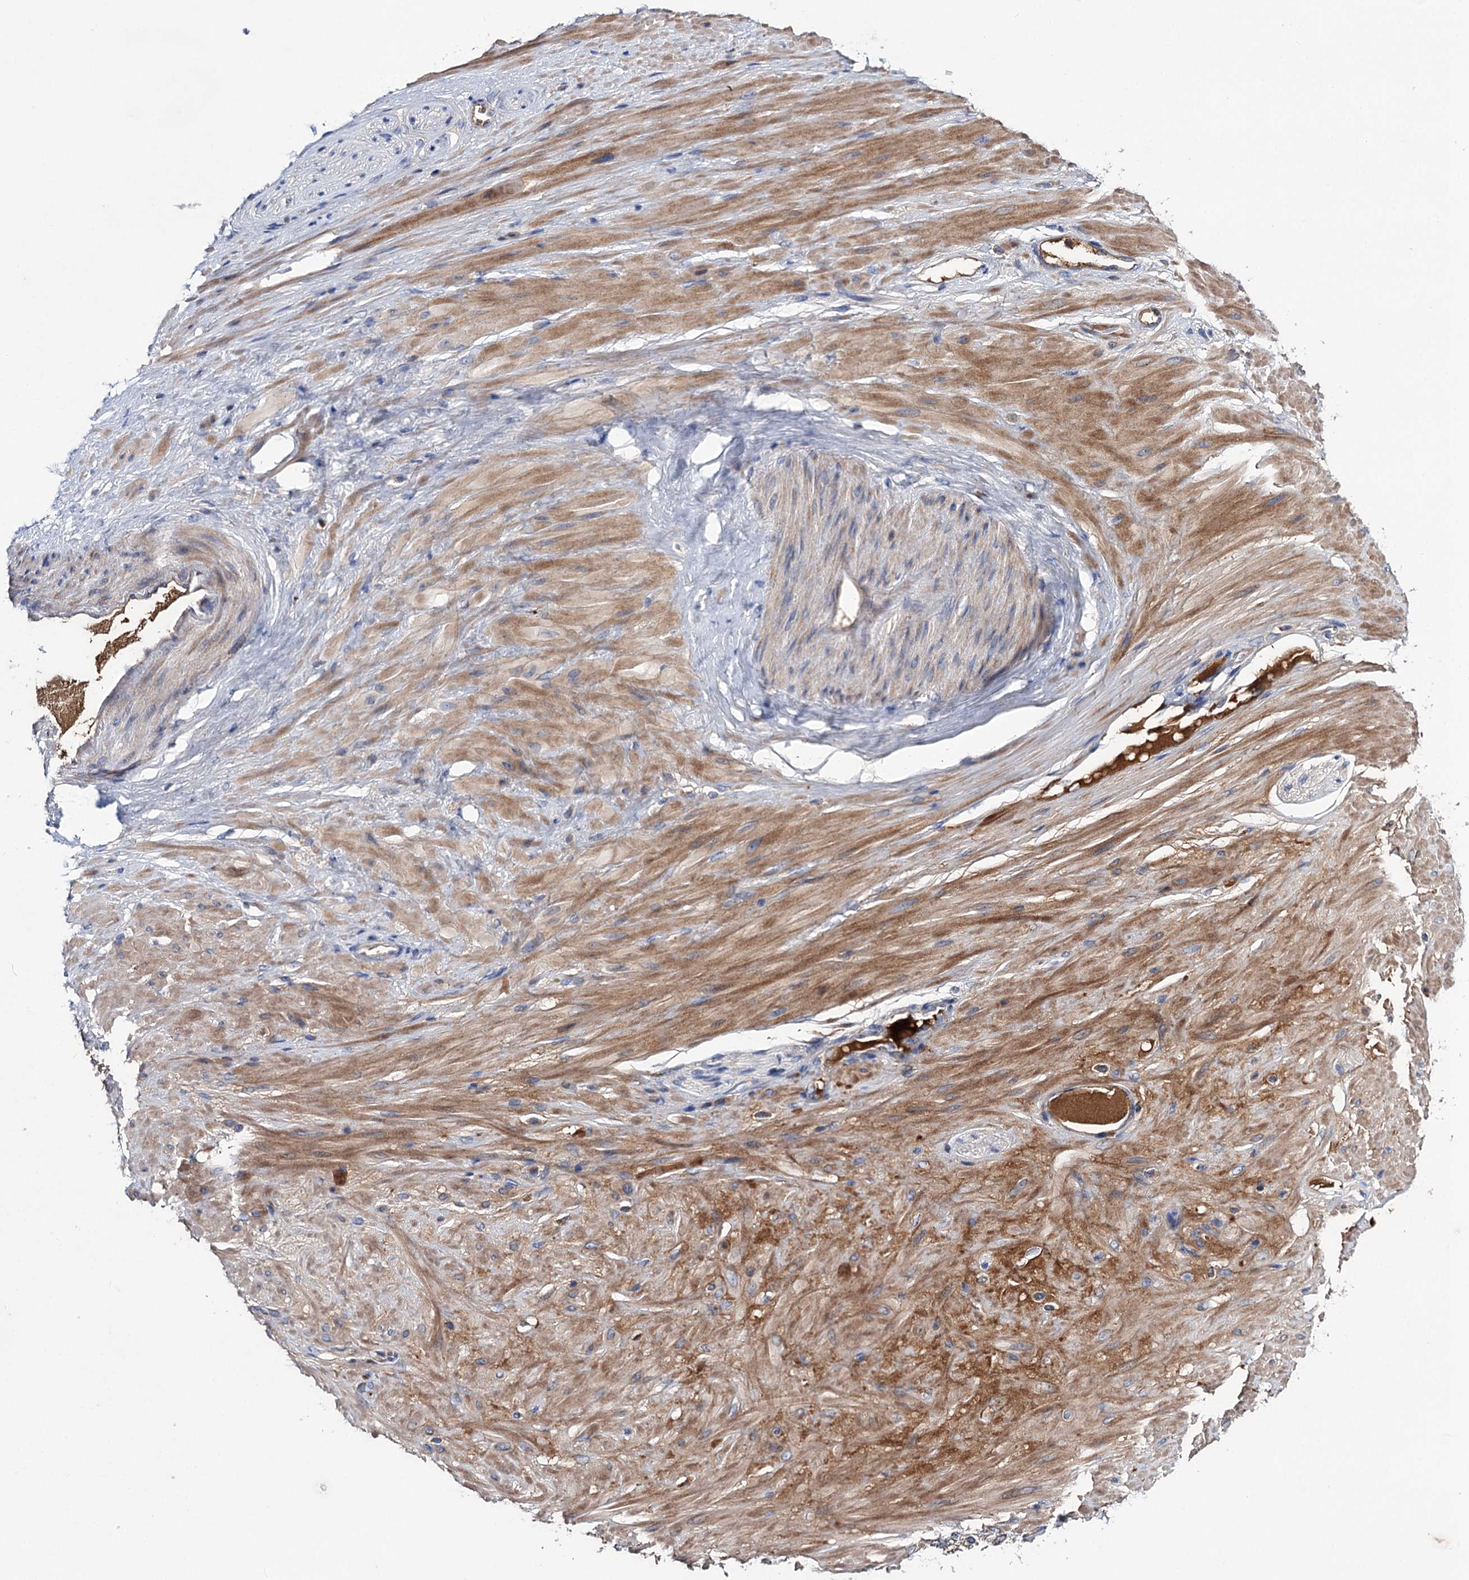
{"staining": {"intensity": "moderate", "quantity": "25%-75%", "location": "nuclear"}, "tissue": "adipose tissue", "cell_type": "Adipocytes", "image_type": "normal", "snomed": [{"axis": "morphology", "description": "Normal tissue, NOS"}, {"axis": "morphology", "description": "Adenocarcinoma, Low grade"}, {"axis": "topography", "description": "Prostate"}, {"axis": "topography", "description": "Peripheral nerve tissue"}], "caption": "High-magnification brightfield microscopy of normal adipose tissue stained with DAB (brown) and counterstained with hematoxylin (blue). adipocytes exhibit moderate nuclear expression is seen in approximately25%-75% of cells.", "gene": "CLPB", "patient": {"sex": "male", "age": 63}}